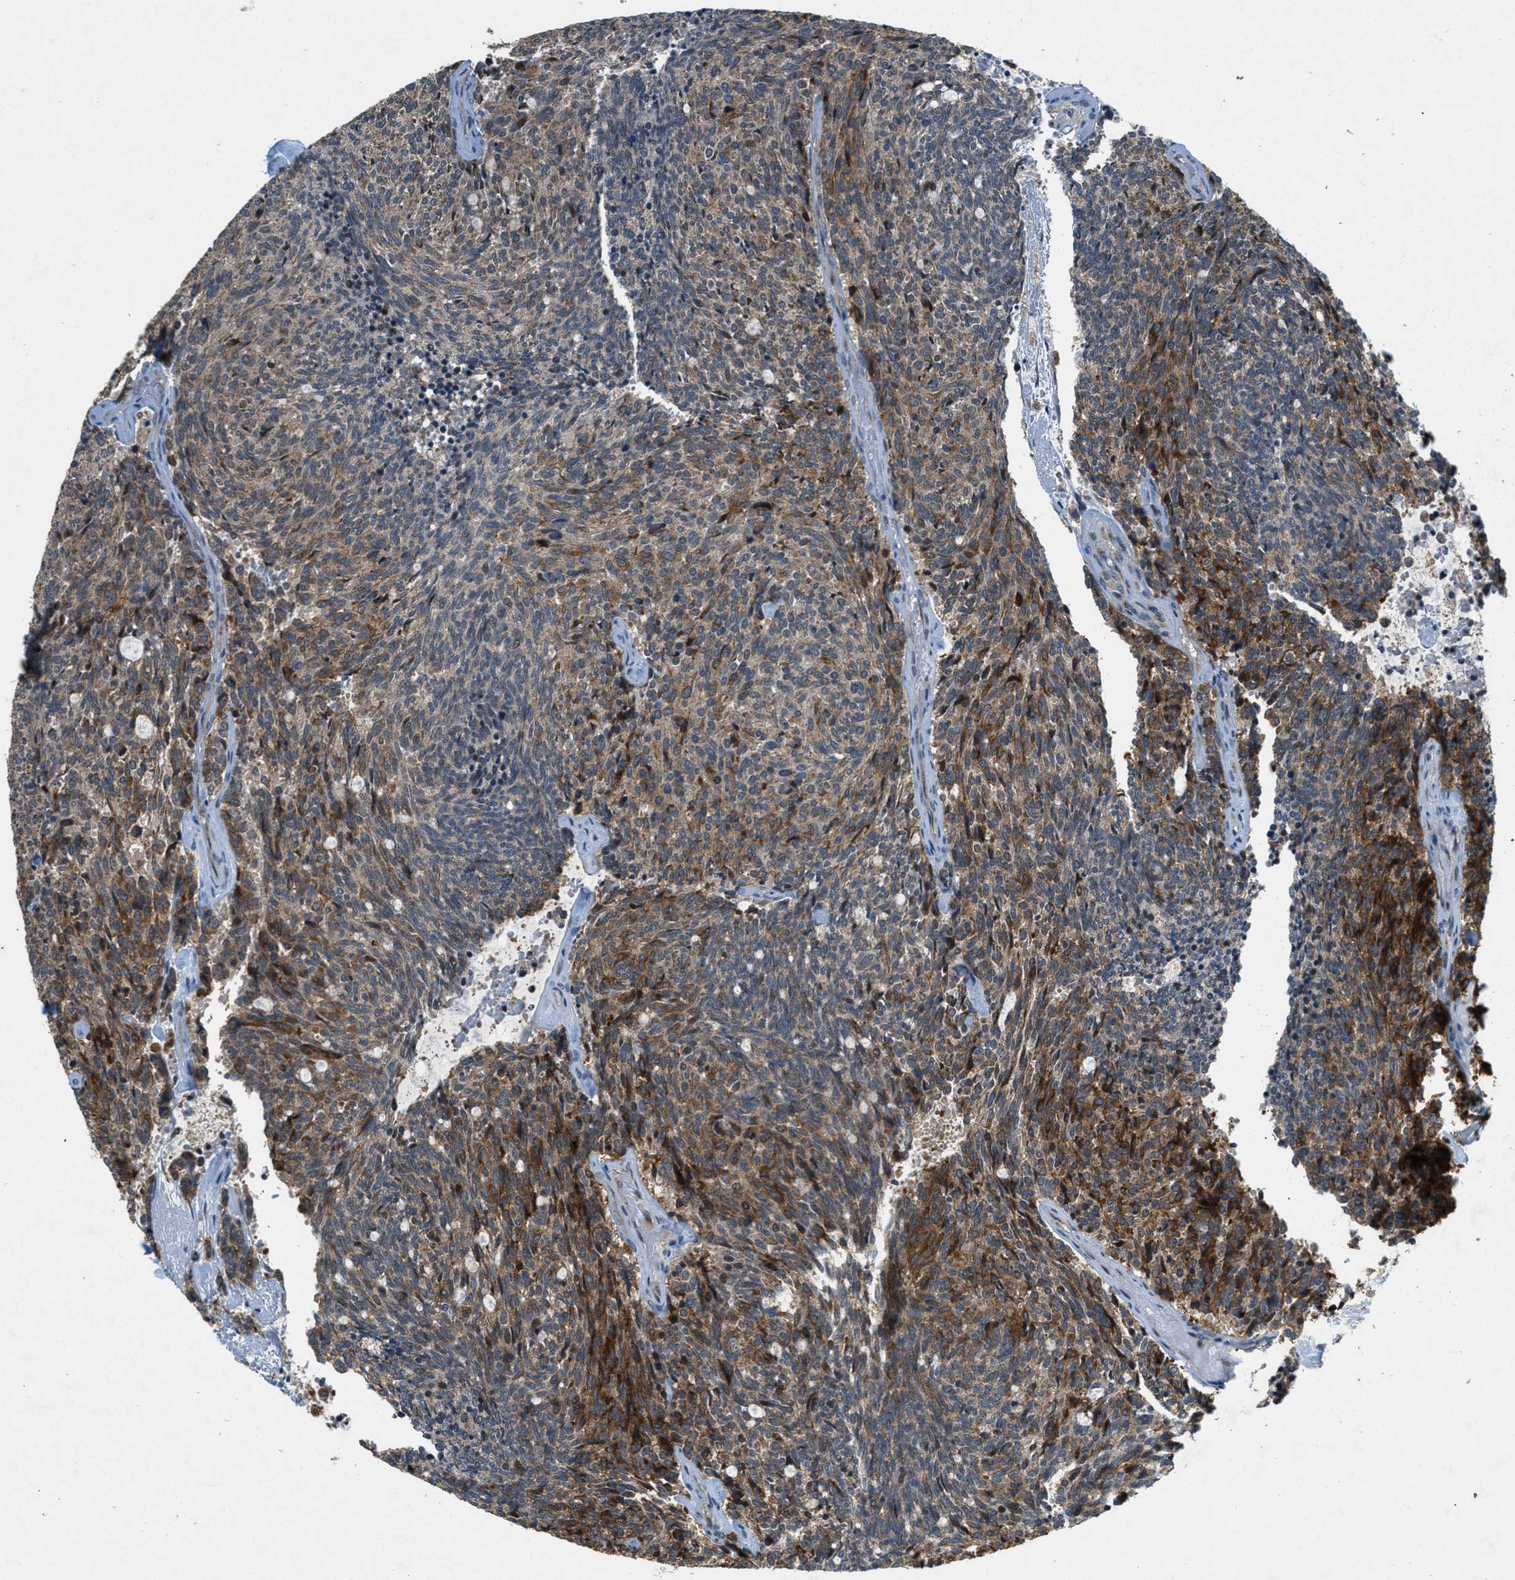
{"staining": {"intensity": "moderate", "quantity": ">75%", "location": "cytoplasmic/membranous"}, "tissue": "carcinoid", "cell_type": "Tumor cells", "image_type": "cancer", "snomed": [{"axis": "morphology", "description": "Carcinoid, malignant, NOS"}, {"axis": "topography", "description": "Pancreas"}], "caption": "Protein expression by immunohistochemistry exhibits moderate cytoplasmic/membranous expression in about >75% of tumor cells in carcinoid.", "gene": "PPP1R15A", "patient": {"sex": "female", "age": 54}}